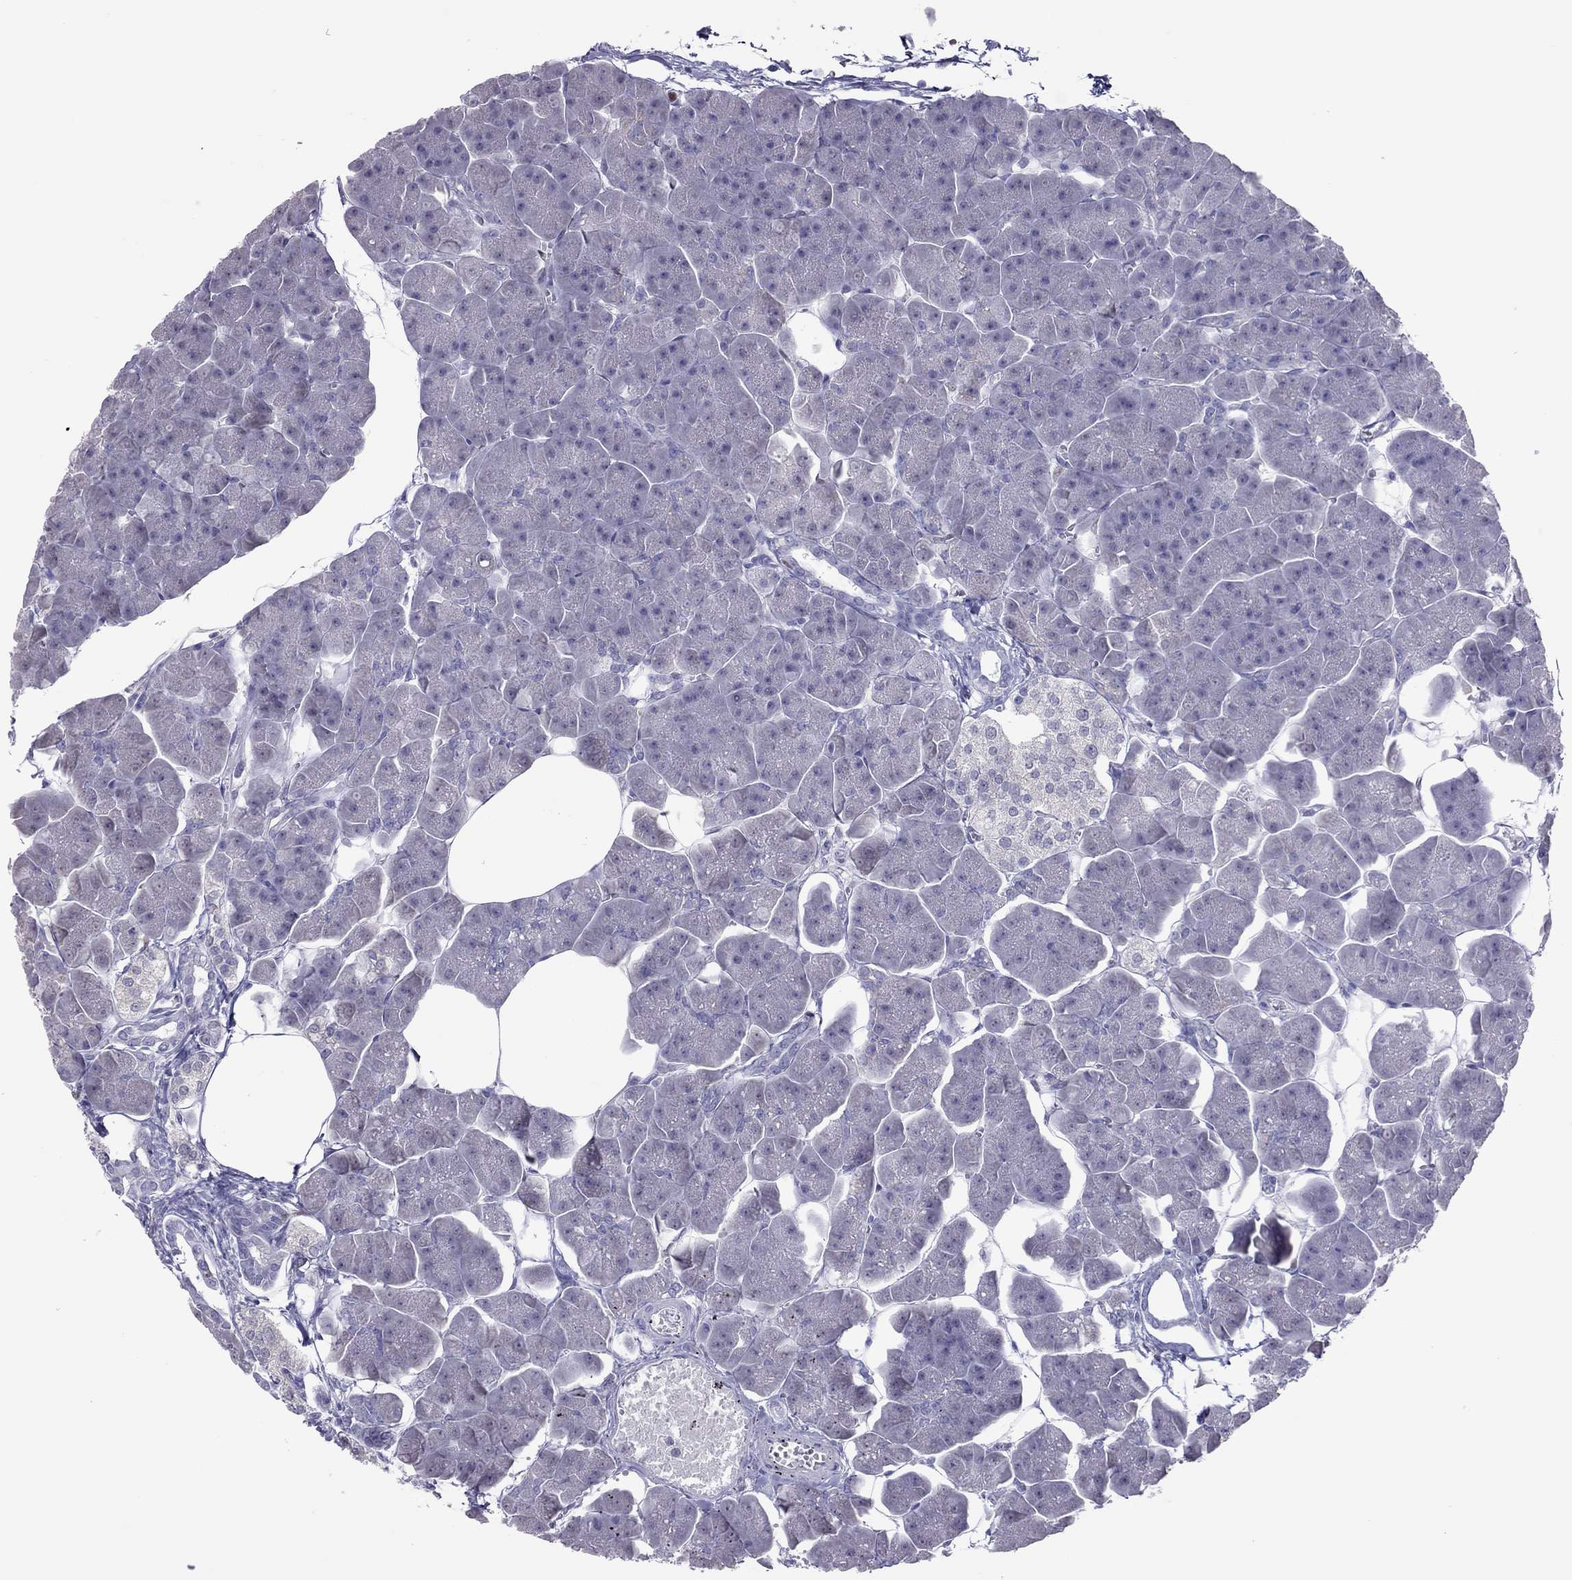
{"staining": {"intensity": "negative", "quantity": "none", "location": "none"}, "tissue": "pancreas", "cell_type": "Exocrine glandular cells", "image_type": "normal", "snomed": [{"axis": "morphology", "description": "Normal tissue, NOS"}, {"axis": "topography", "description": "Adipose tissue"}, {"axis": "topography", "description": "Pancreas"}, {"axis": "topography", "description": "Peripheral nerve tissue"}], "caption": "Exocrine glandular cells show no significant positivity in normal pancreas. (Brightfield microscopy of DAB (3,3'-diaminobenzidine) immunohistochemistry (IHC) at high magnification).", "gene": "SPINT3", "patient": {"sex": "female", "age": 58}}